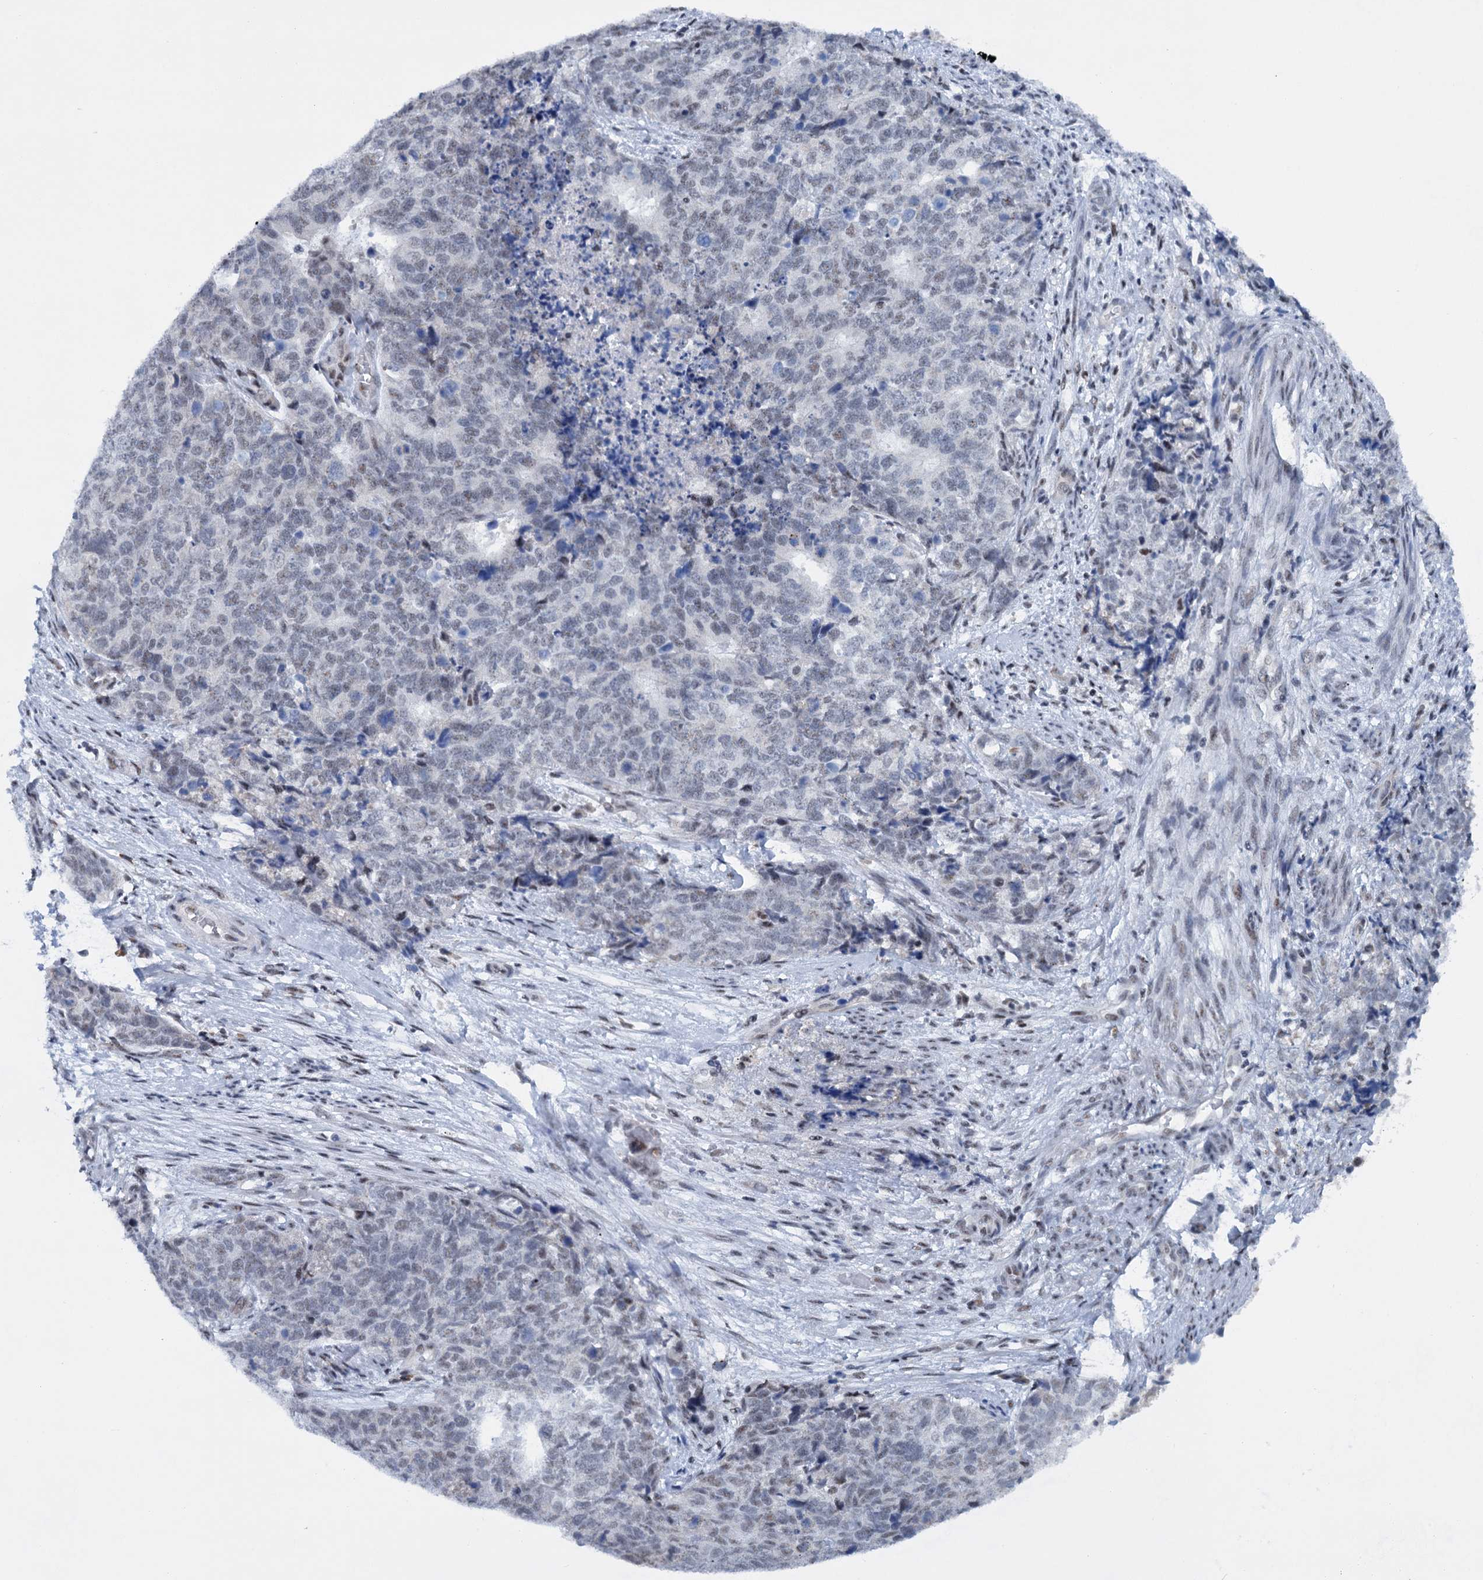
{"staining": {"intensity": "weak", "quantity": "25%-75%", "location": "nuclear"}, "tissue": "cervical cancer", "cell_type": "Tumor cells", "image_type": "cancer", "snomed": [{"axis": "morphology", "description": "Squamous cell carcinoma, NOS"}, {"axis": "topography", "description": "Cervix"}], "caption": "Weak nuclear expression is present in approximately 25%-75% of tumor cells in cervical cancer. (brown staining indicates protein expression, while blue staining denotes nuclei).", "gene": "SREK1", "patient": {"sex": "female", "age": 63}}